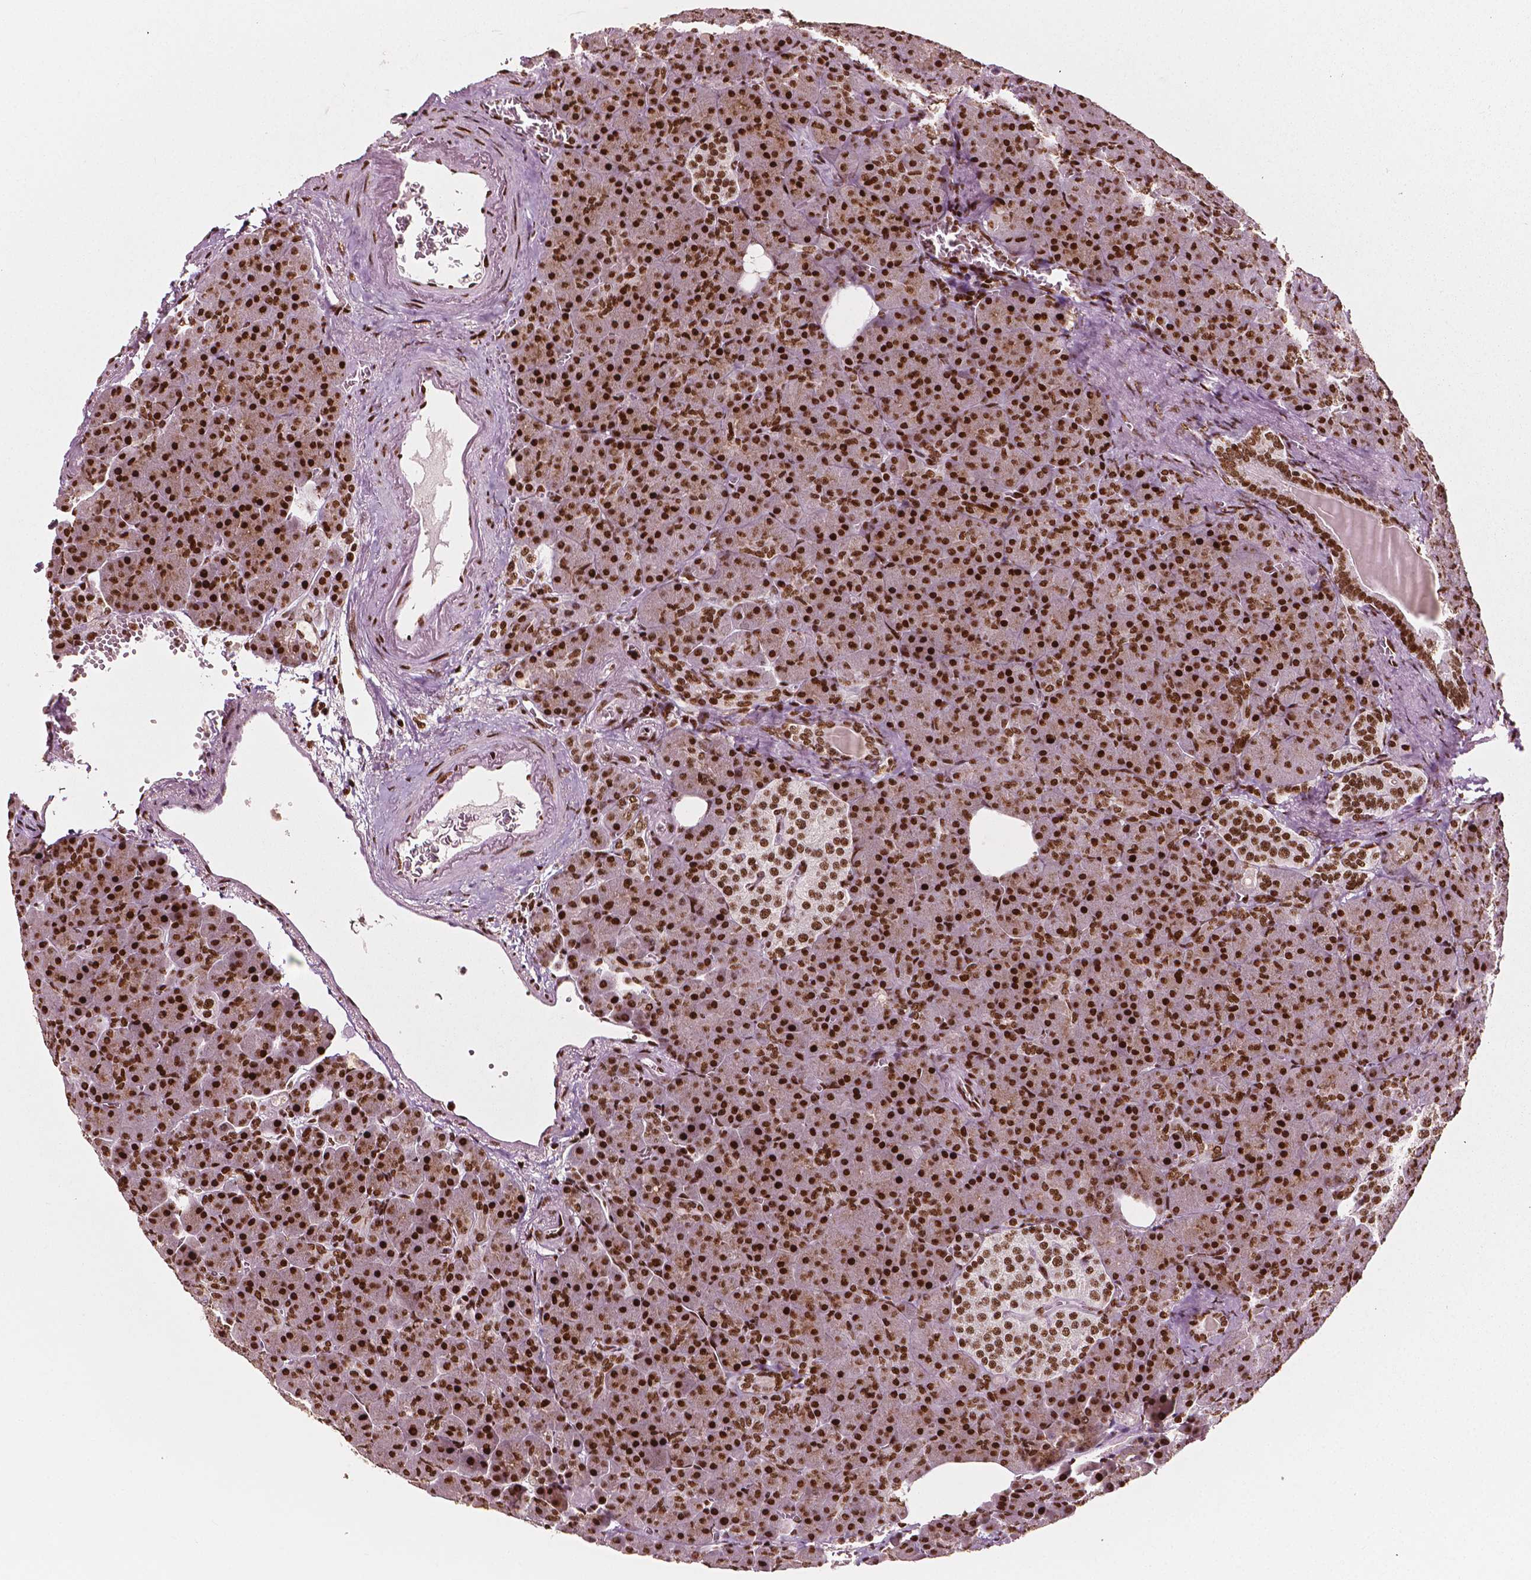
{"staining": {"intensity": "strong", "quantity": ">75%", "location": "nuclear"}, "tissue": "pancreas", "cell_type": "Exocrine glandular cells", "image_type": "normal", "snomed": [{"axis": "morphology", "description": "Normal tissue, NOS"}, {"axis": "topography", "description": "Pancreas"}], "caption": "Immunohistochemical staining of unremarkable human pancreas demonstrates high levels of strong nuclear staining in about >75% of exocrine glandular cells.", "gene": "CTCF", "patient": {"sex": "female", "age": 74}}